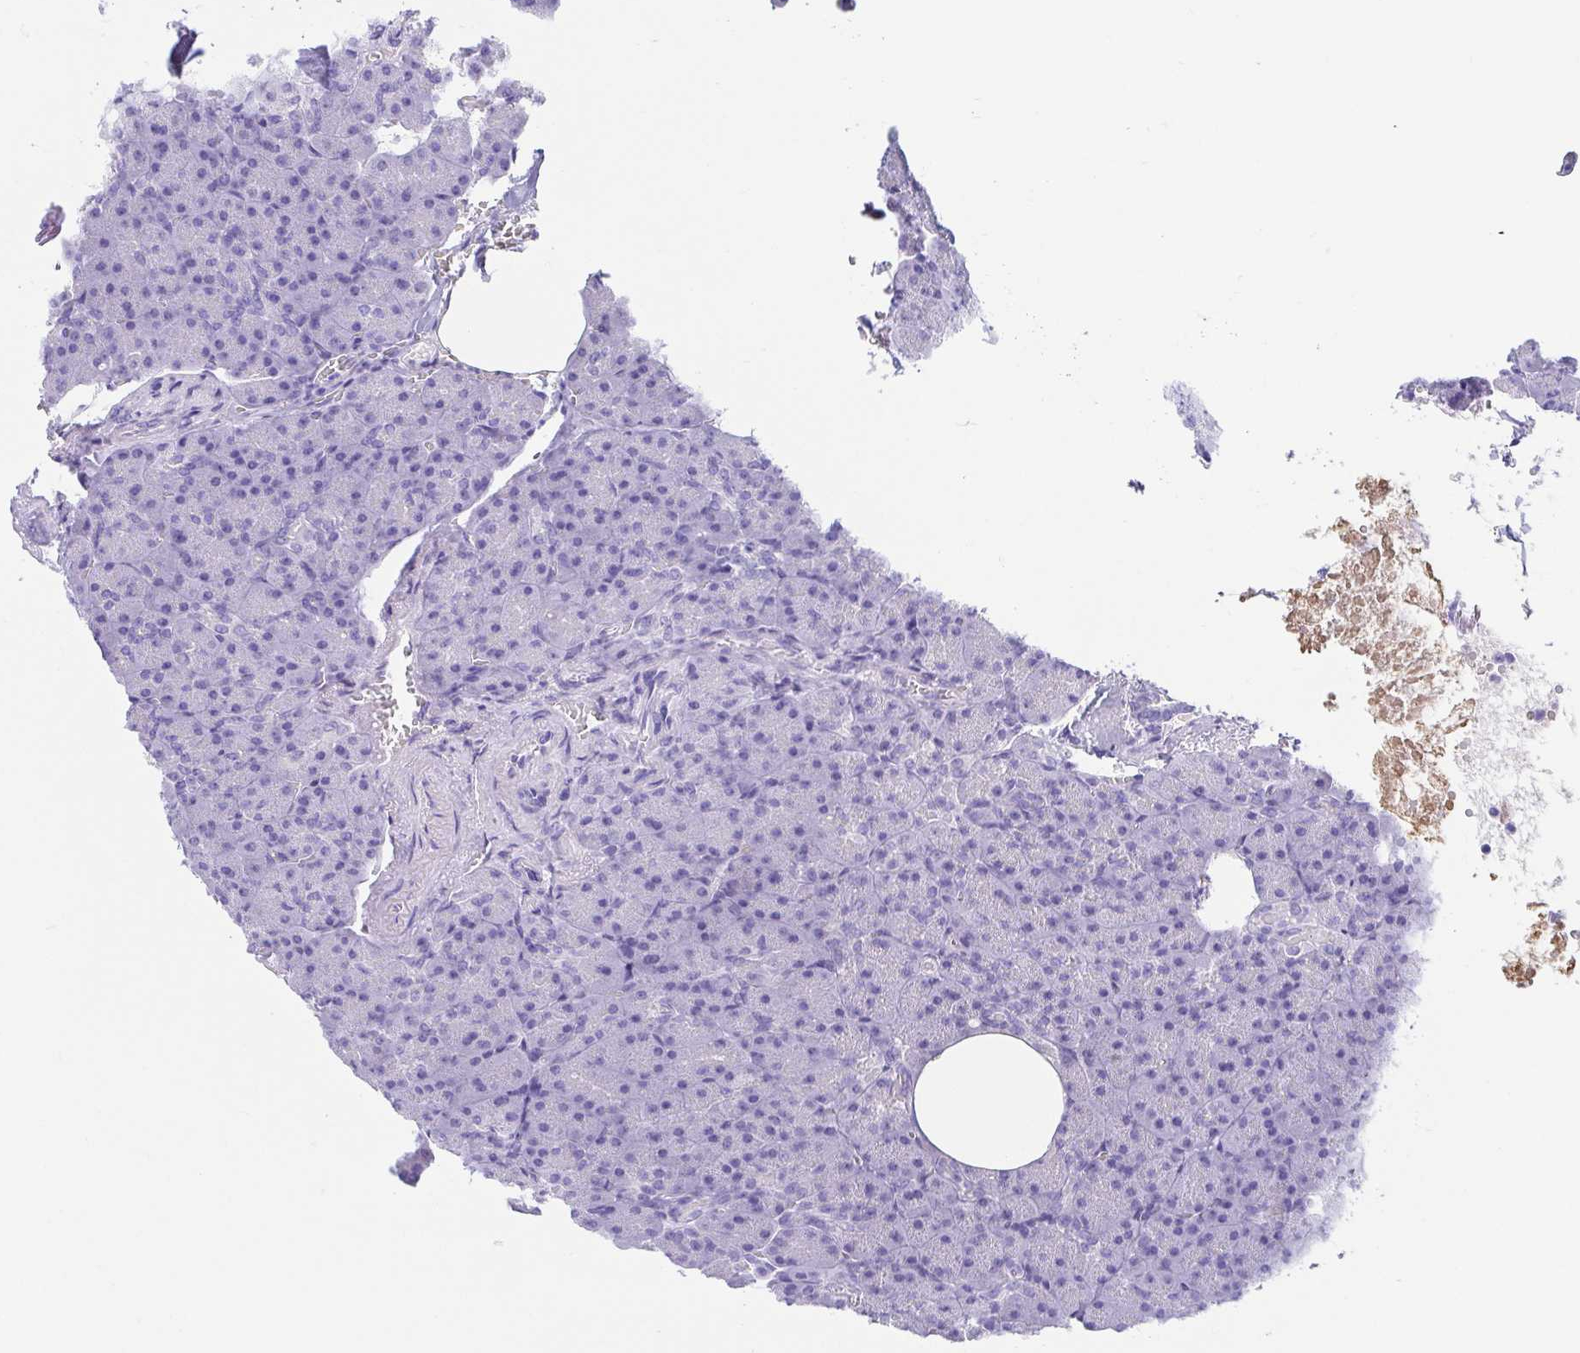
{"staining": {"intensity": "negative", "quantity": "none", "location": "none"}, "tissue": "pancreas", "cell_type": "Exocrine glandular cells", "image_type": "normal", "snomed": [{"axis": "morphology", "description": "Normal tissue, NOS"}, {"axis": "topography", "description": "Pancreas"}], "caption": "Immunohistochemistry (IHC) histopathology image of benign human pancreas stained for a protein (brown), which exhibits no staining in exocrine glandular cells.", "gene": "GKN1", "patient": {"sex": "female", "age": 74}}